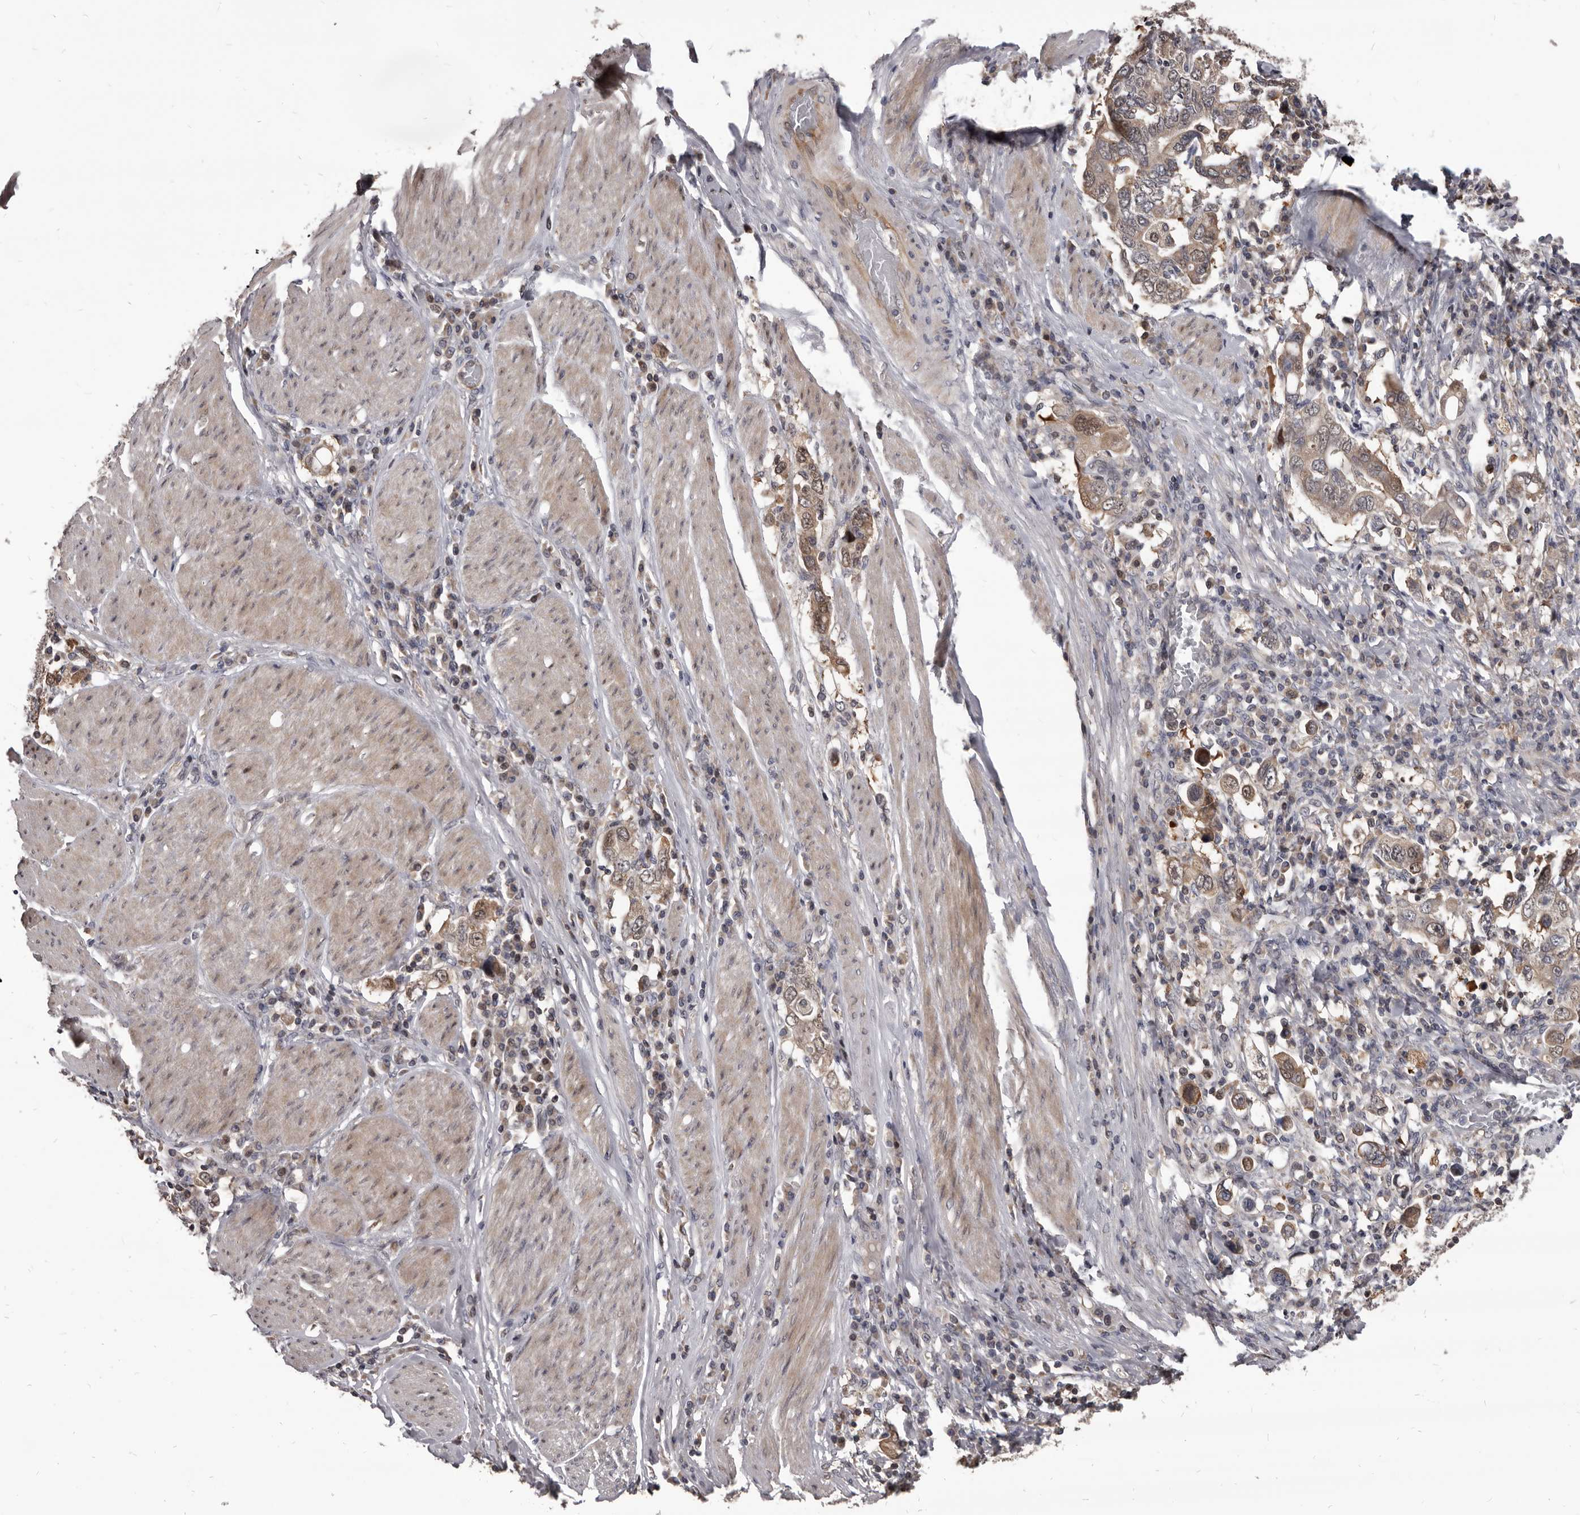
{"staining": {"intensity": "moderate", "quantity": ">75%", "location": "cytoplasmic/membranous"}, "tissue": "stomach cancer", "cell_type": "Tumor cells", "image_type": "cancer", "snomed": [{"axis": "morphology", "description": "Adenocarcinoma, NOS"}, {"axis": "topography", "description": "Stomach, upper"}], "caption": "Immunohistochemical staining of stomach cancer shows medium levels of moderate cytoplasmic/membranous protein positivity in about >75% of tumor cells. Nuclei are stained in blue.", "gene": "MAP3K14", "patient": {"sex": "male", "age": 62}}